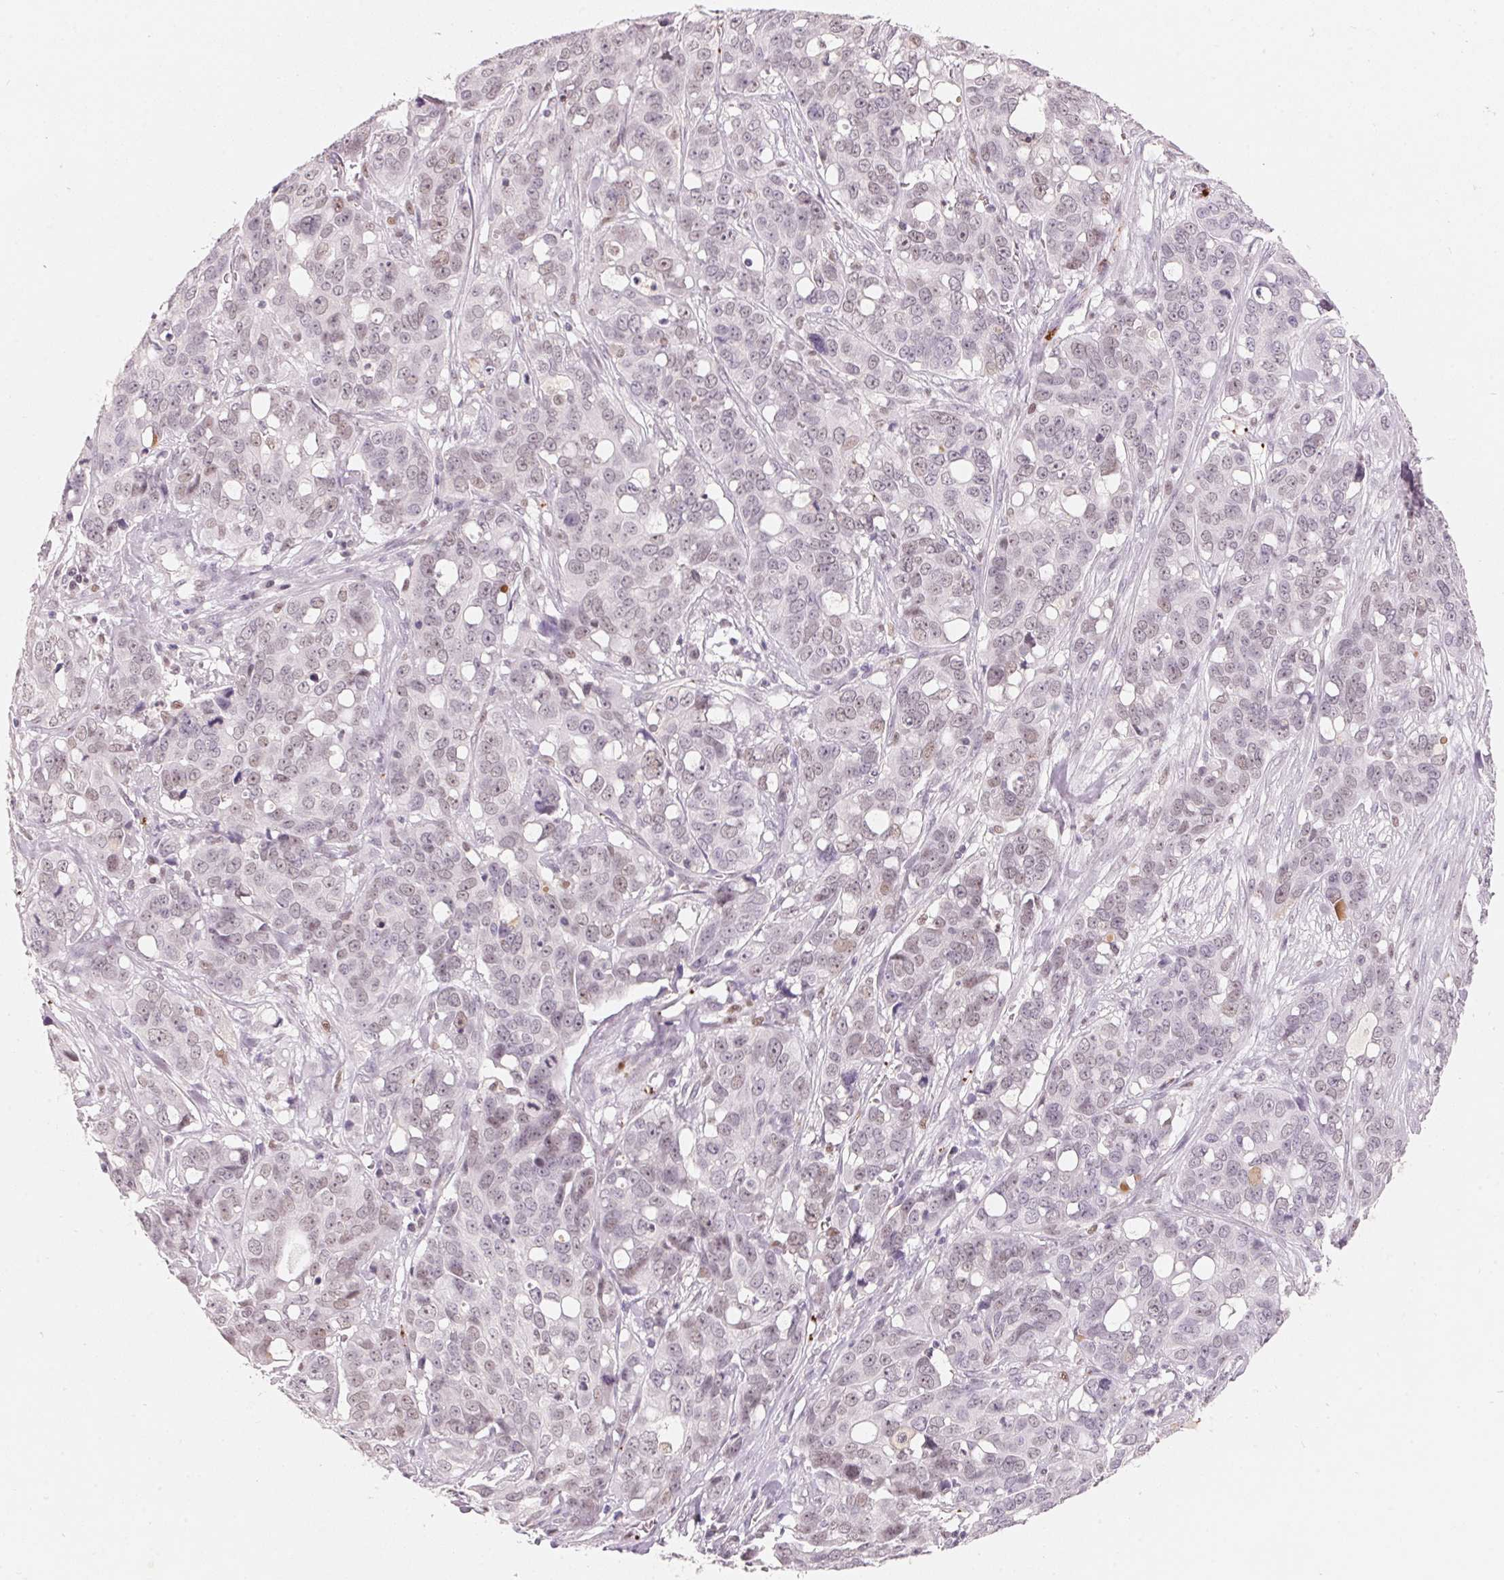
{"staining": {"intensity": "negative", "quantity": "none", "location": "none"}, "tissue": "ovarian cancer", "cell_type": "Tumor cells", "image_type": "cancer", "snomed": [{"axis": "morphology", "description": "Carcinoma, endometroid"}, {"axis": "topography", "description": "Ovary"}], "caption": "This photomicrograph is of endometroid carcinoma (ovarian) stained with immunohistochemistry (IHC) to label a protein in brown with the nuclei are counter-stained blue. There is no positivity in tumor cells.", "gene": "ARHGAP22", "patient": {"sex": "female", "age": 78}}